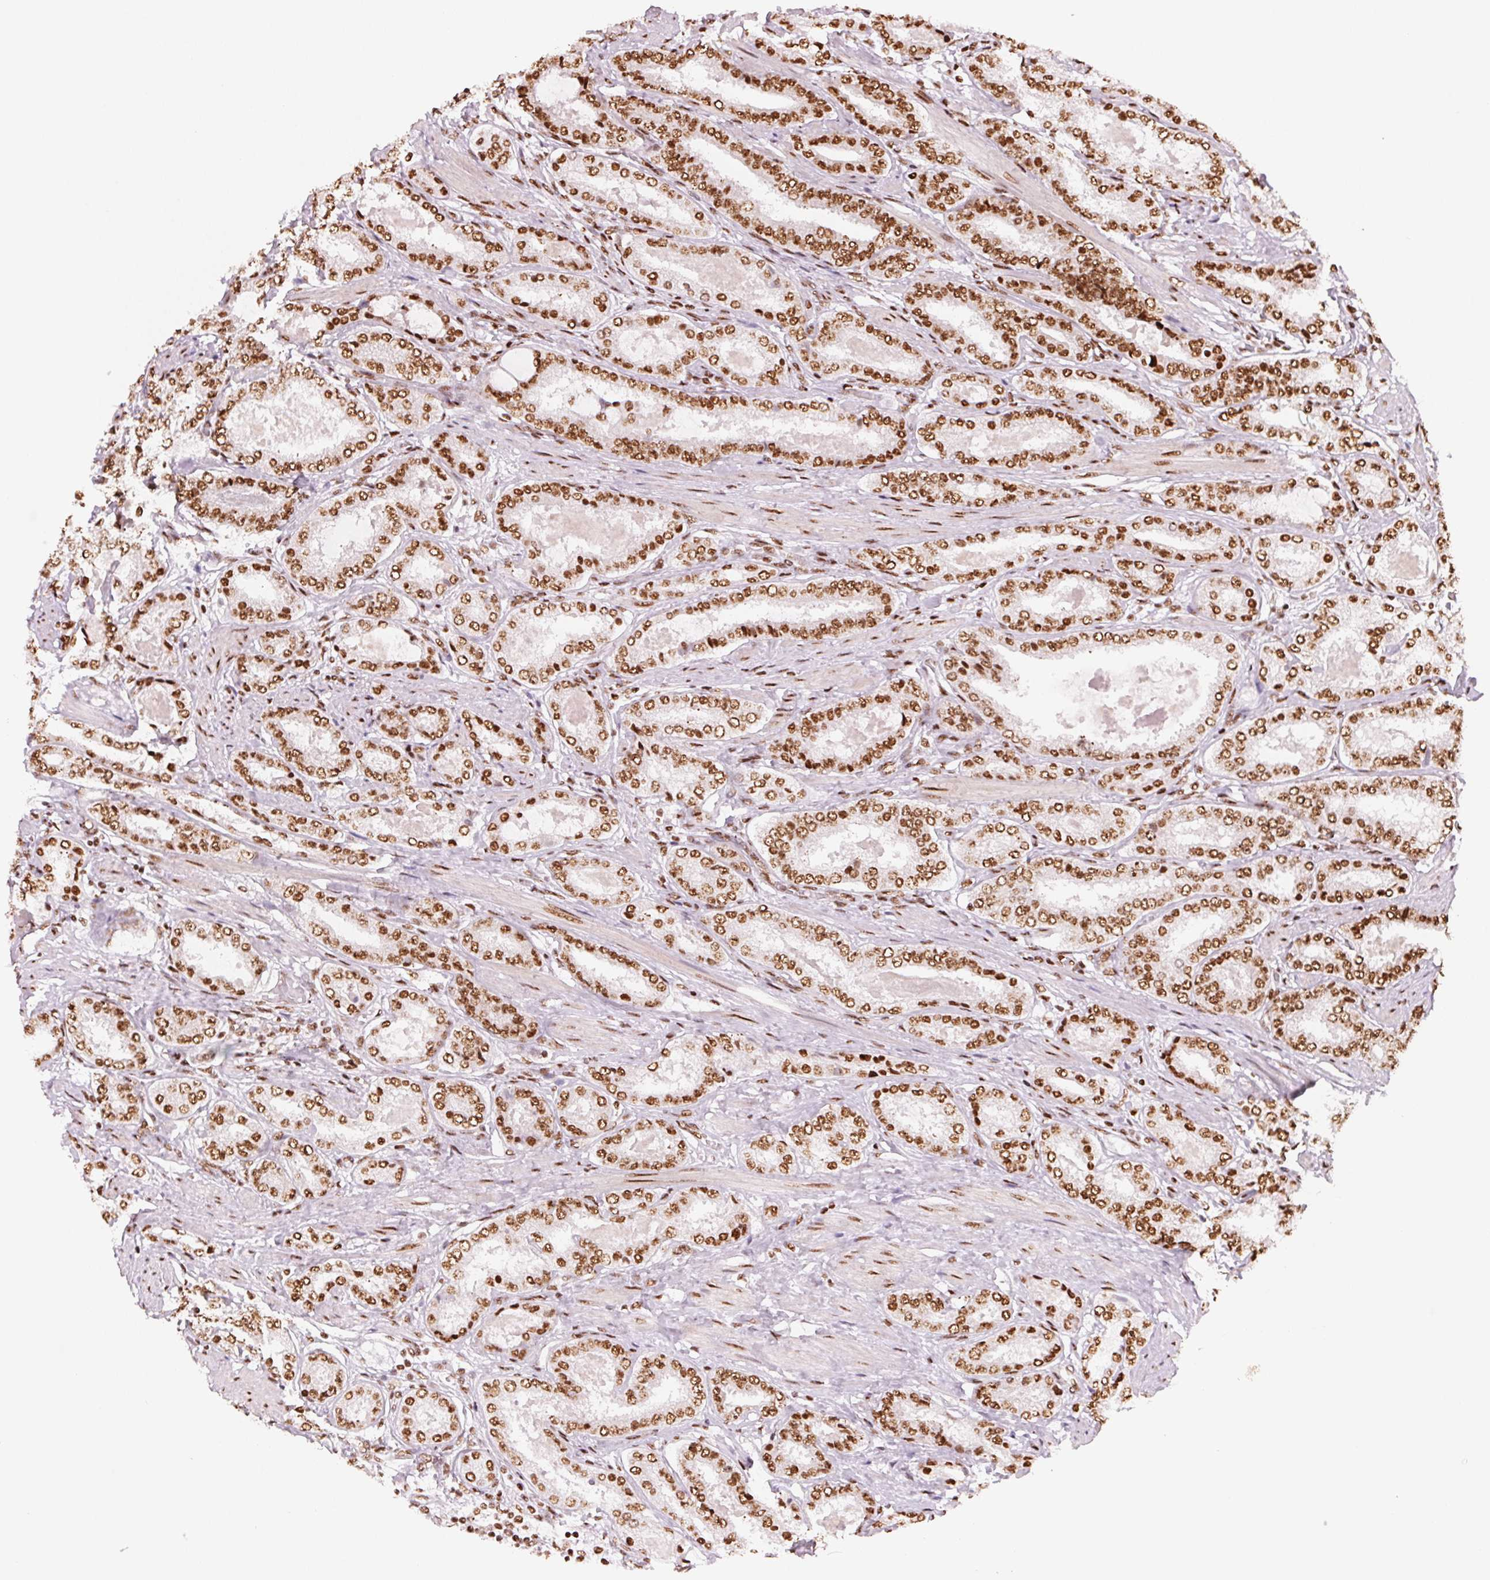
{"staining": {"intensity": "strong", "quantity": ">75%", "location": "nuclear"}, "tissue": "prostate cancer", "cell_type": "Tumor cells", "image_type": "cancer", "snomed": [{"axis": "morphology", "description": "Adenocarcinoma, High grade"}, {"axis": "topography", "description": "Prostate"}], "caption": "Tumor cells reveal high levels of strong nuclear expression in approximately >75% of cells in prostate adenocarcinoma (high-grade).", "gene": "NXF1", "patient": {"sex": "male", "age": 63}}